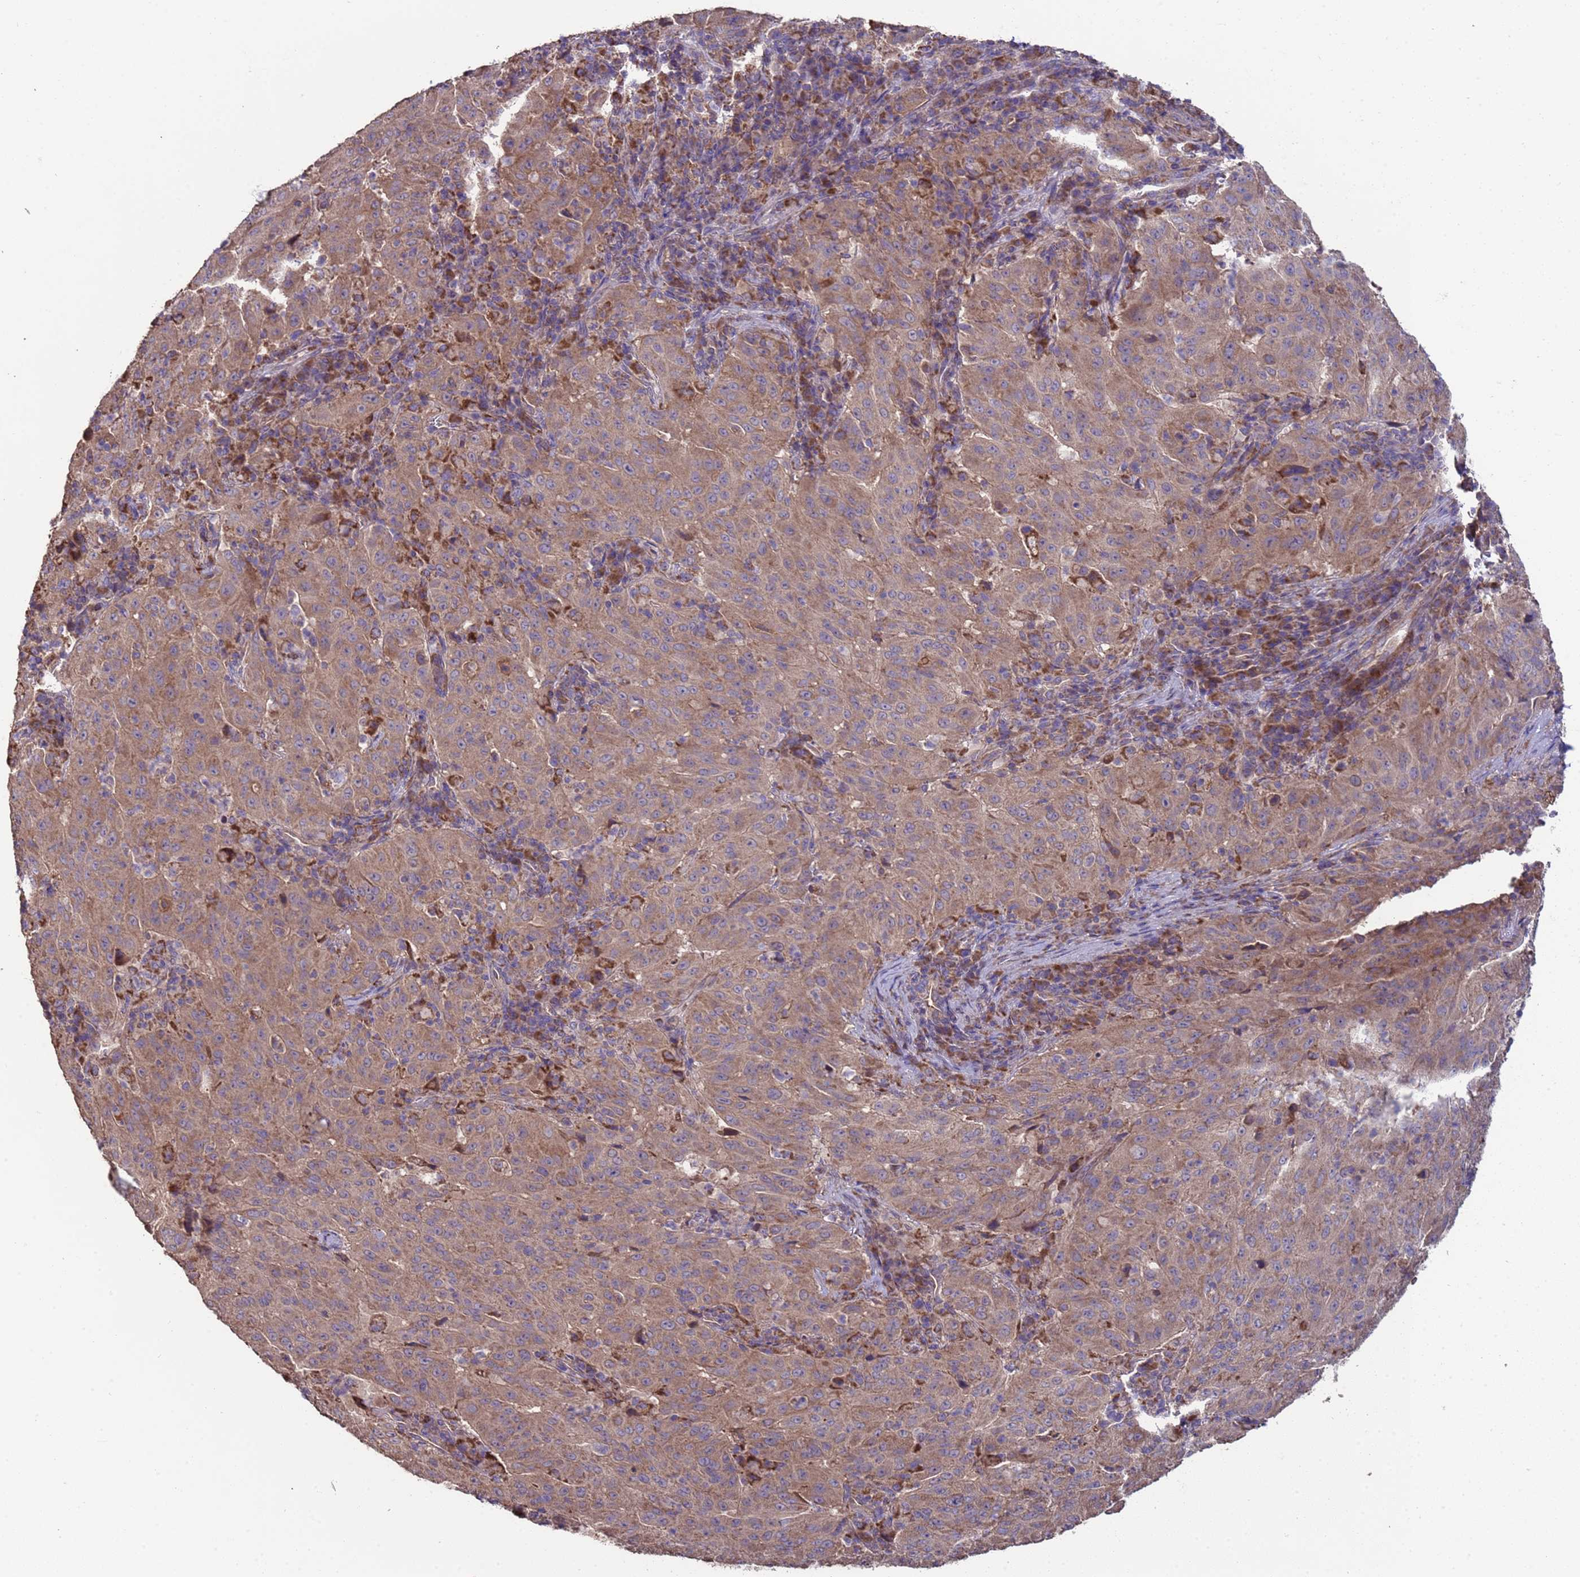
{"staining": {"intensity": "moderate", "quantity": ">75%", "location": "cytoplasmic/membranous"}, "tissue": "pancreatic cancer", "cell_type": "Tumor cells", "image_type": "cancer", "snomed": [{"axis": "morphology", "description": "Adenocarcinoma, NOS"}, {"axis": "topography", "description": "Pancreas"}], "caption": "There is medium levels of moderate cytoplasmic/membranous expression in tumor cells of pancreatic adenocarcinoma, as demonstrated by immunohistochemical staining (brown color).", "gene": "EEF1AKMT1", "patient": {"sex": "male", "age": 63}}